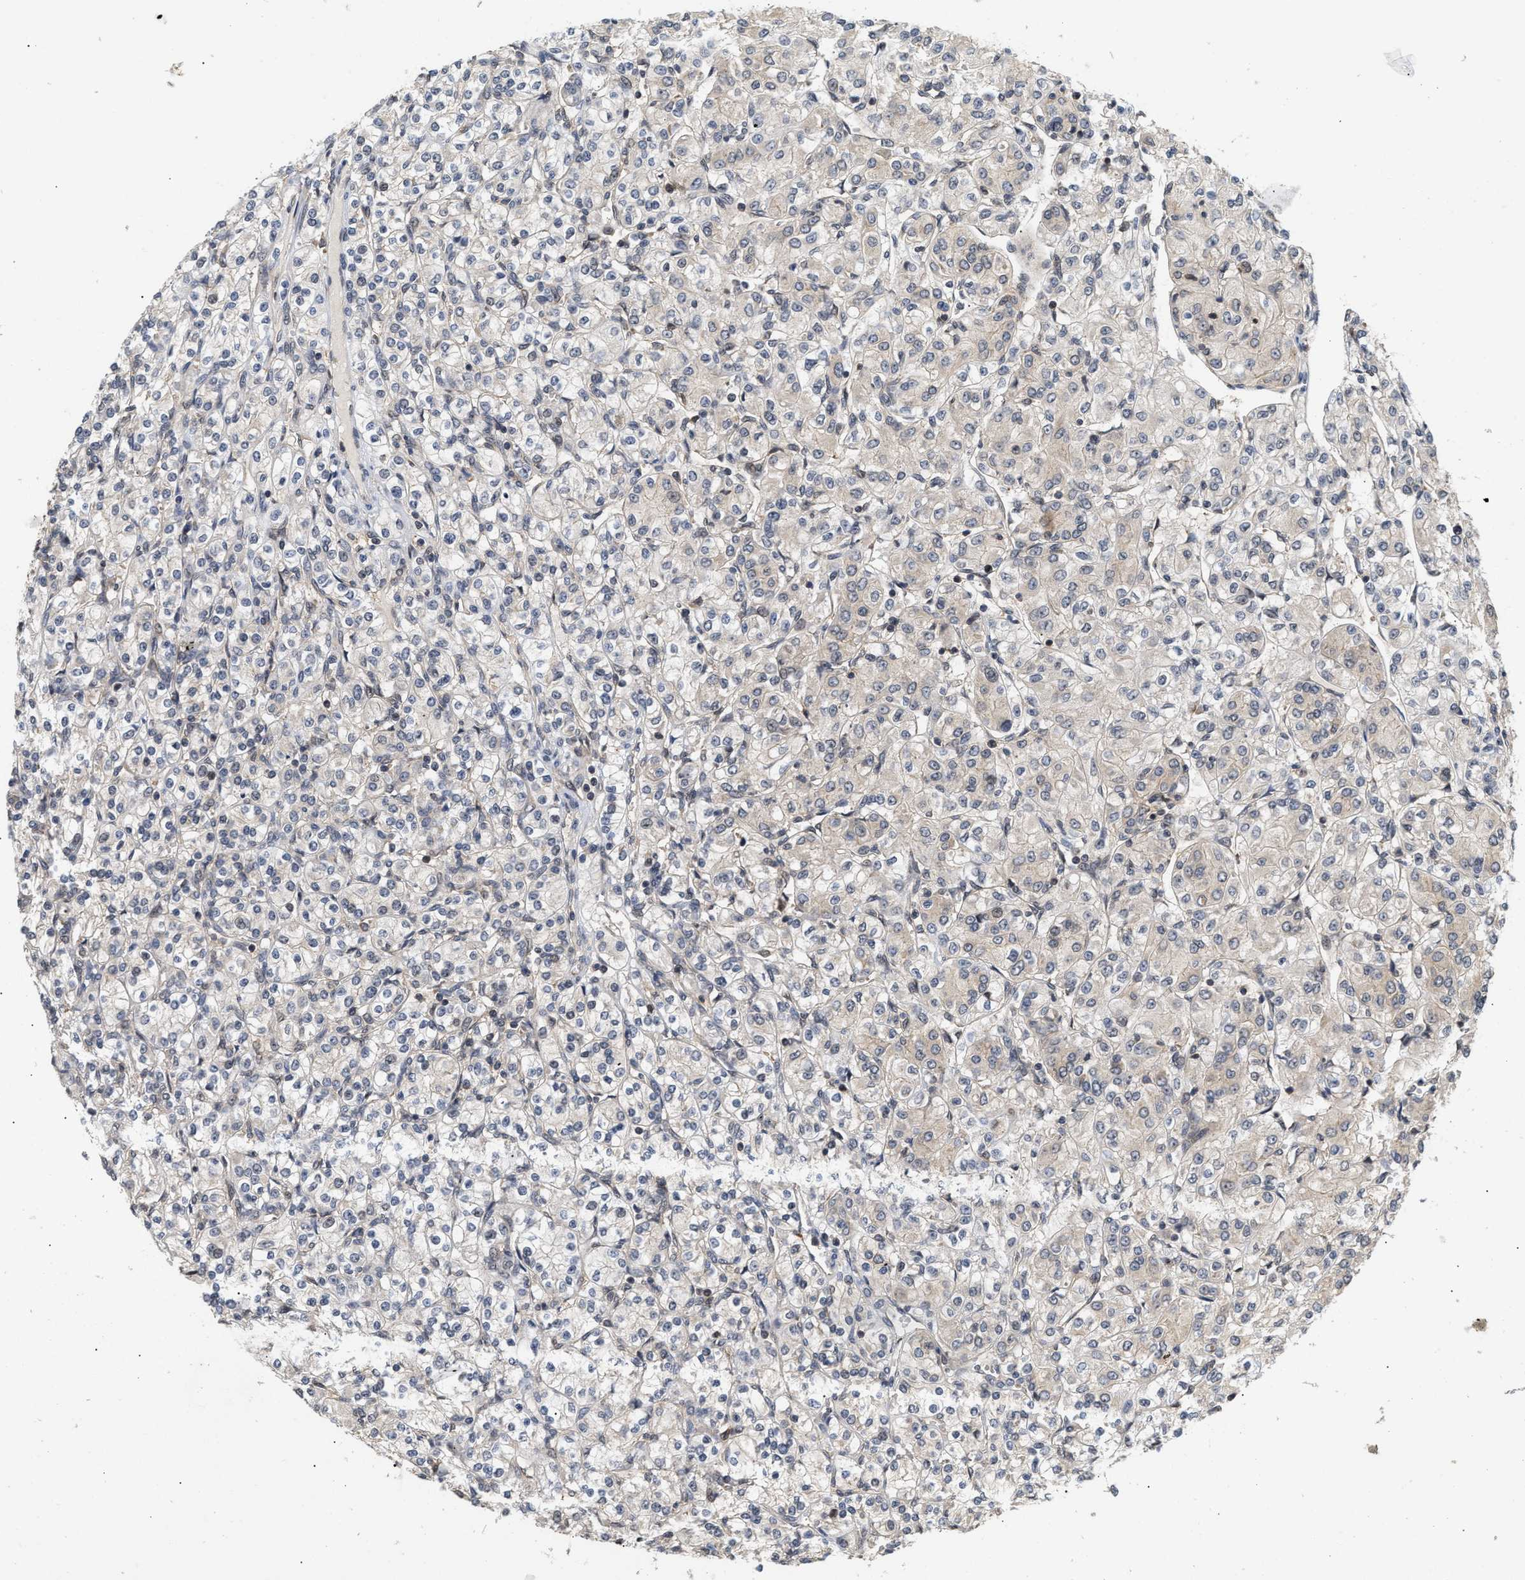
{"staining": {"intensity": "negative", "quantity": "none", "location": "none"}, "tissue": "renal cancer", "cell_type": "Tumor cells", "image_type": "cancer", "snomed": [{"axis": "morphology", "description": "Adenocarcinoma, NOS"}, {"axis": "topography", "description": "Kidney"}], "caption": "This is an IHC photomicrograph of renal cancer (adenocarcinoma). There is no positivity in tumor cells.", "gene": "ABHD5", "patient": {"sex": "male", "age": 77}}